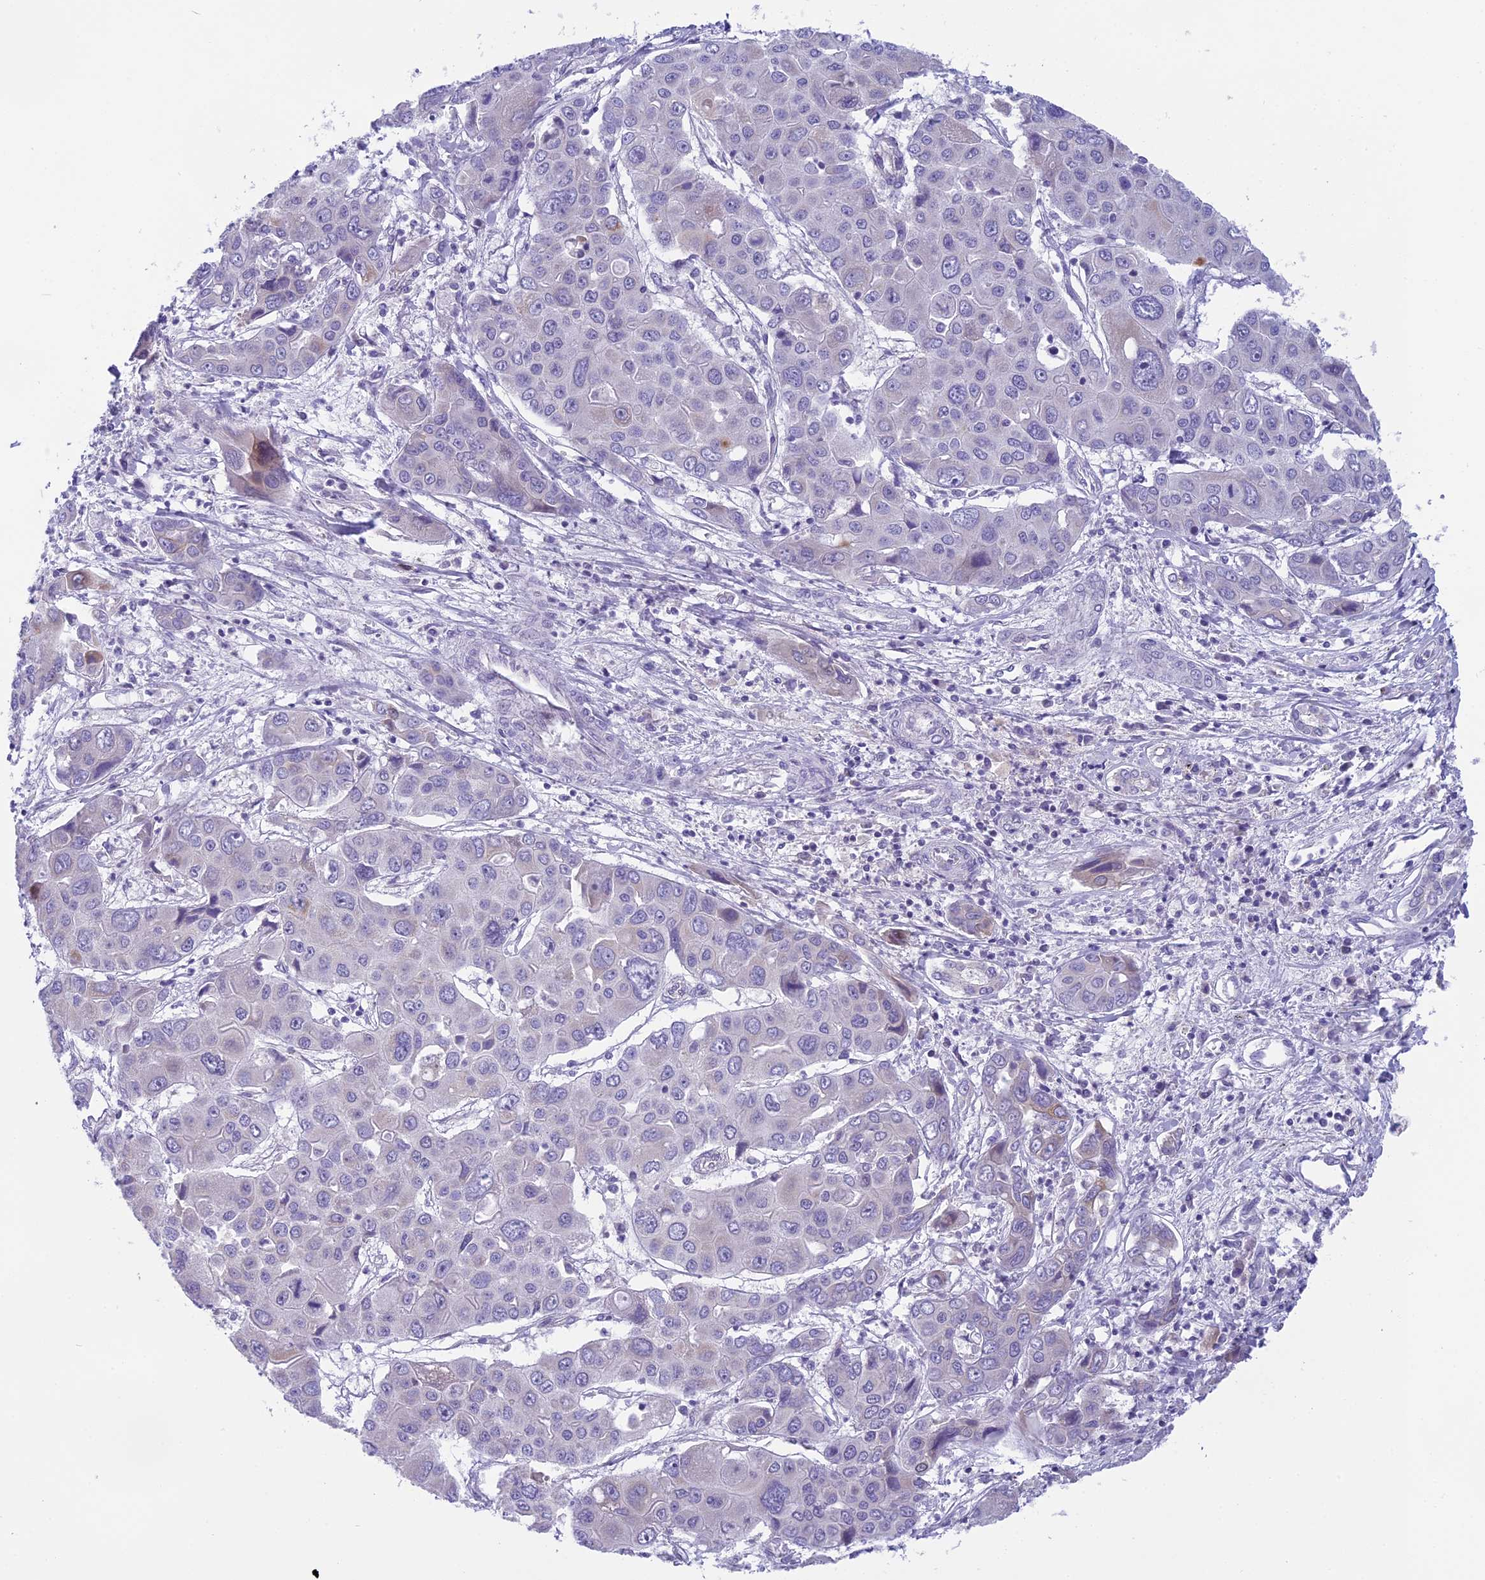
{"staining": {"intensity": "negative", "quantity": "none", "location": "none"}, "tissue": "liver cancer", "cell_type": "Tumor cells", "image_type": "cancer", "snomed": [{"axis": "morphology", "description": "Cholangiocarcinoma"}, {"axis": "topography", "description": "Liver"}], "caption": "Image shows no protein positivity in tumor cells of liver cancer (cholangiocarcinoma) tissue.", "gene": "ARHGEF37", "patient": {"sex": "male", "age": 67}}